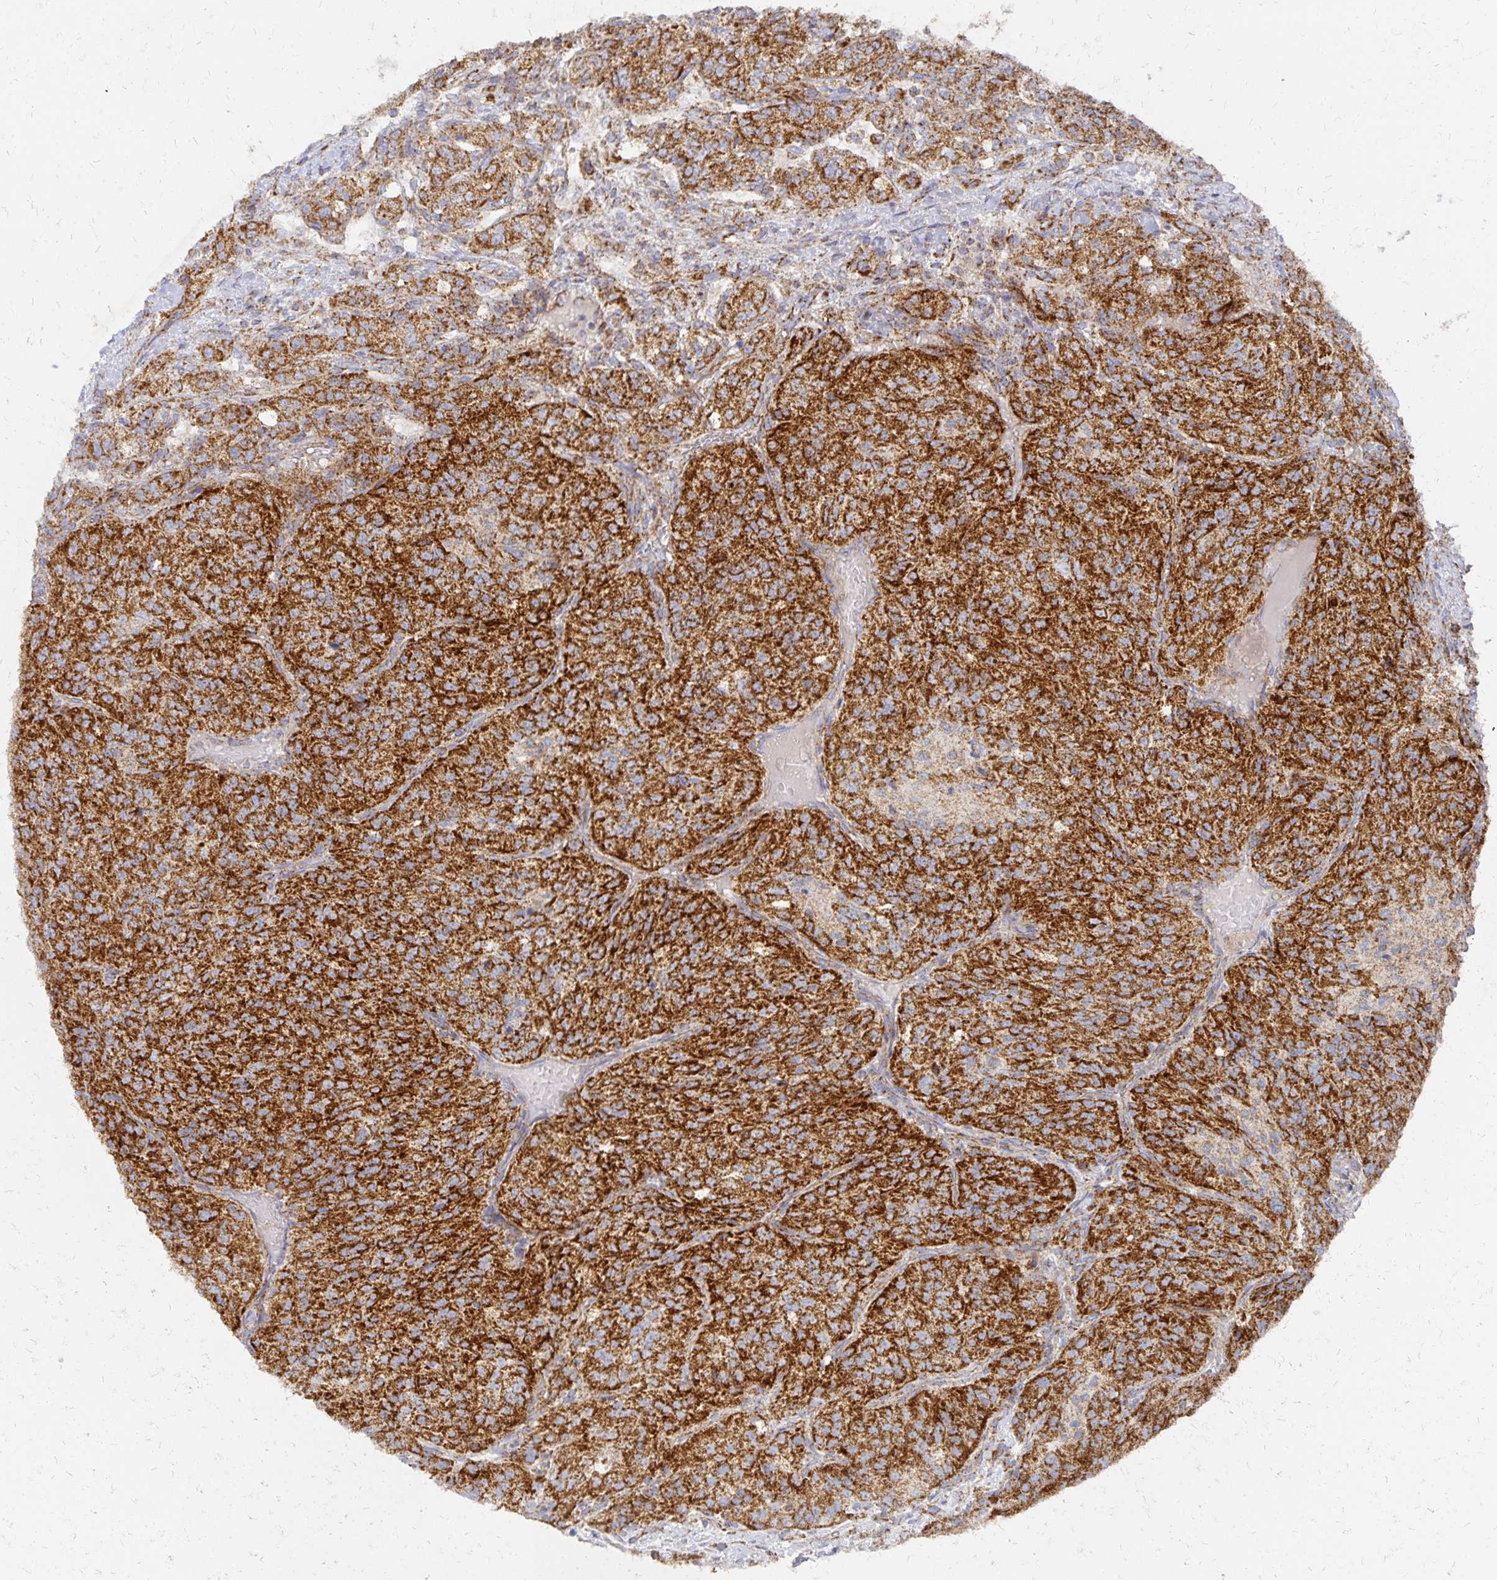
{"staining": {"intensity": "strong", "quantity": ">75%", "location": "cytoplasmic/membranous"}, "tissue": "renal cancer", "cell_type": "Tumor cells", "image_type": "cancer", "snomed": [{"axis": "morphology", "description": "Adenocarcinoma, NOS"}, {"axis": "topography", "description": "Kidney"}], "caption": "Renal cancer (adenocarcinoma) was stained to show a protein in brown. There is high levels of strong cytoplasmic/membranous expression in approximately >75% of tumor cells.", "gene": "STOML2", "patient": {"sex": "female", "age": 63}}